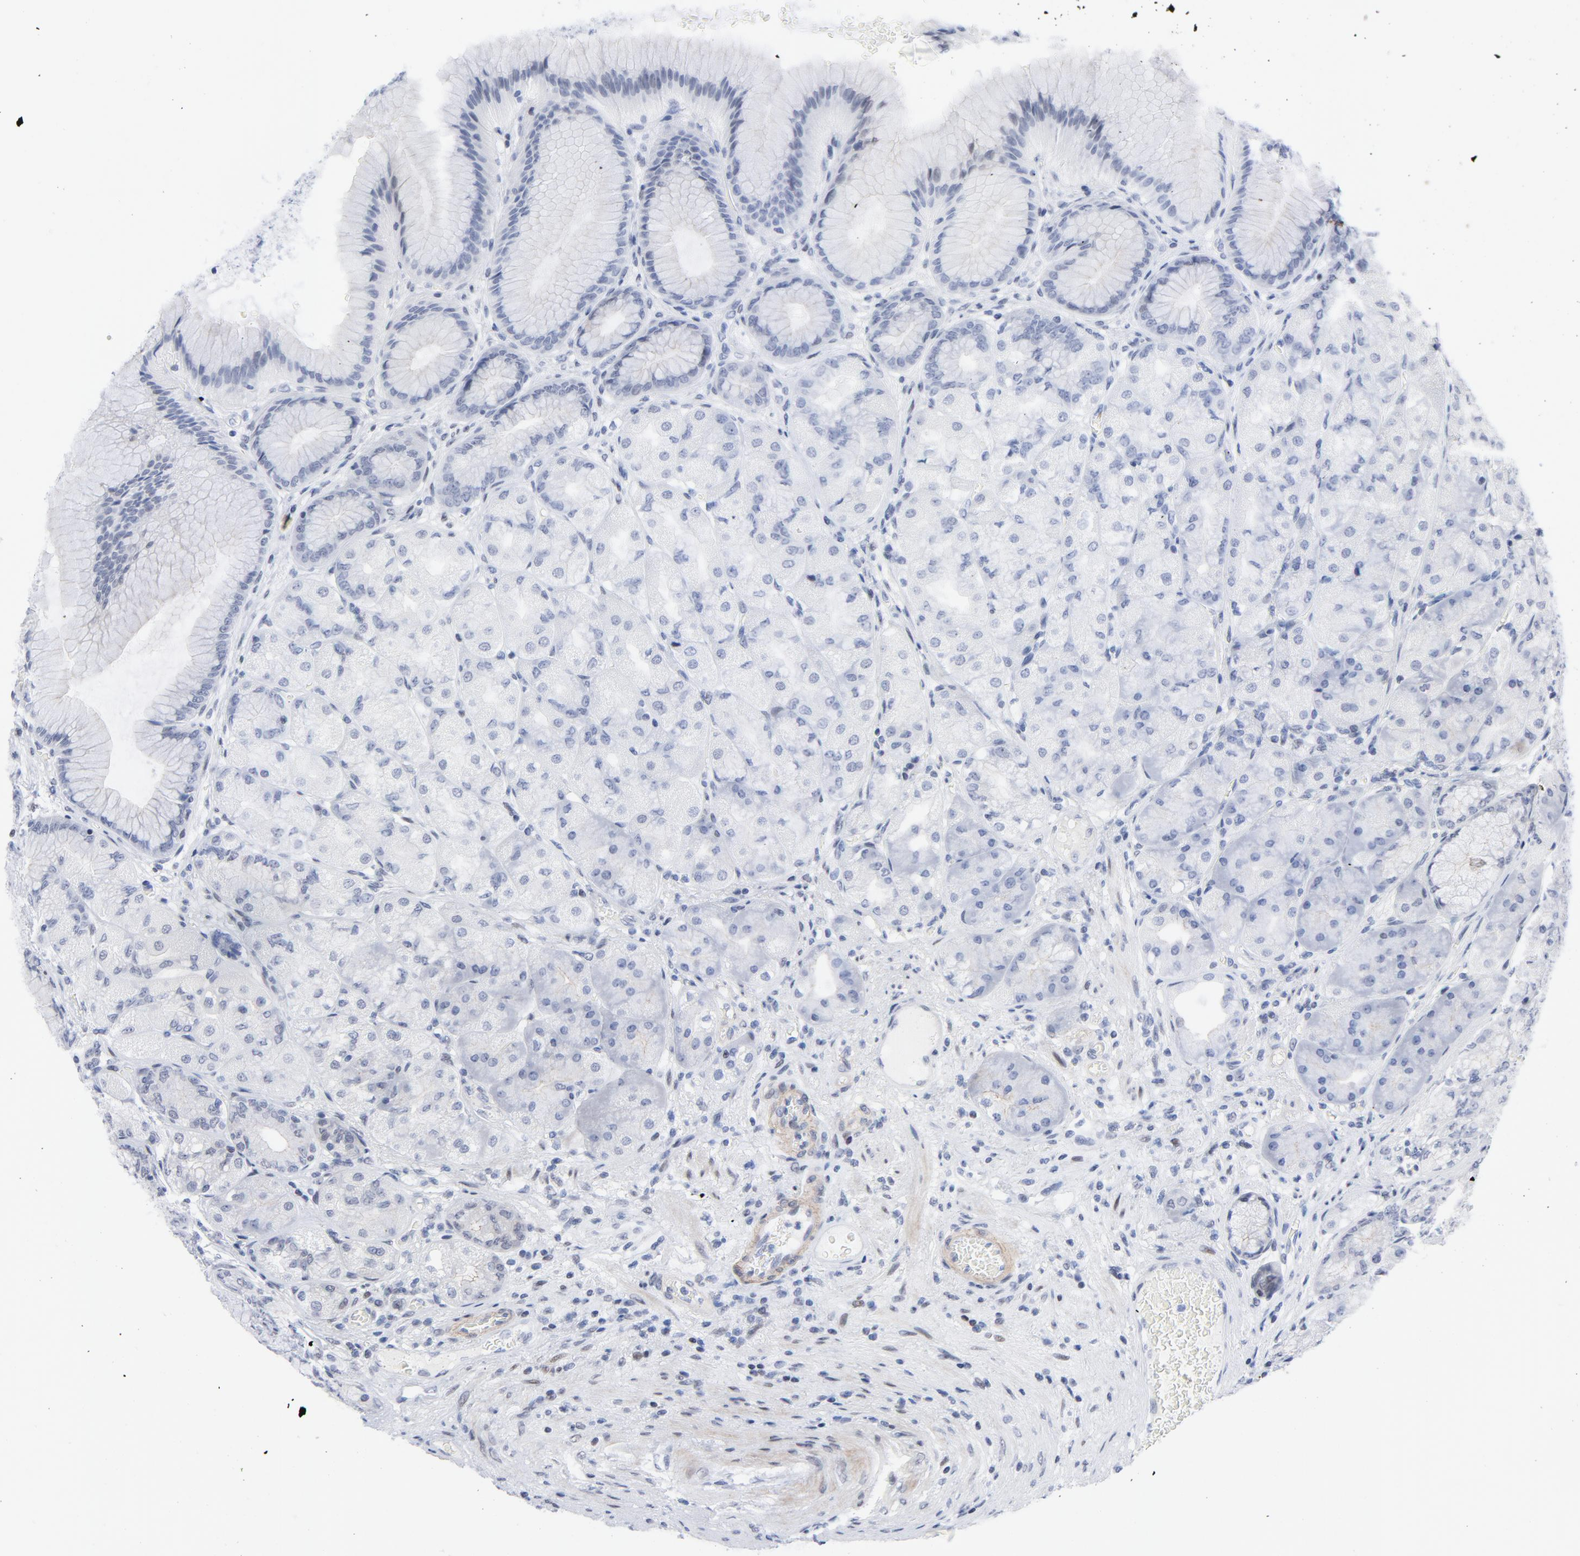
{"staining": {"intensity": "negative", "quantity": "none", "location": "none"}, "tissue": "stomach", "cell_type": "Glandular cells", "image_type": "normal", "snomed": [{"axis": "morphology", "description": "Normal tissue, NOS"}, {"axis": "morphology", "description": "Adenocarcinoma, NOS"}, {"axis": "topography", "description": "Stomach"}, {"axis": "topography", "description": "Stomach, lower"}], "caption": "There is no significant positivity in glandular cells of stomach. (DAB (3,3'-diaminobenzidine) IHC with hematoxylin counter stain).", "gene": "NFIC", "patient": {"sex": "female", "age": 65}}